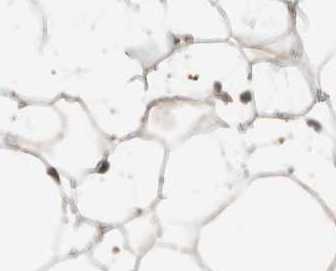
{"staining": {"intensity": "moderate", "quantity": ">75%", "location": "cytoplasmic/membranous"}, "tissue": "adipose tissue", "cell_type": "Adipocytes", "image_type": "normal", "snomed": [{"axis": "morphology", "description": "Normal tissue, NOS"}, {"axis": "morphology", "description": "Fibrosis, NOS"}, {"axis": "topography", "description": "Breast"}, {"axis": "topography", "description": "Adipose tissue"}], "caption": "Protein staining of unremarkable adipose tissue displays moderate cytoplasmic/membranous expression in about >75% of adipocytes.", "gene": "YWHAH", "patient": {"sex": "female", "age": 39}}